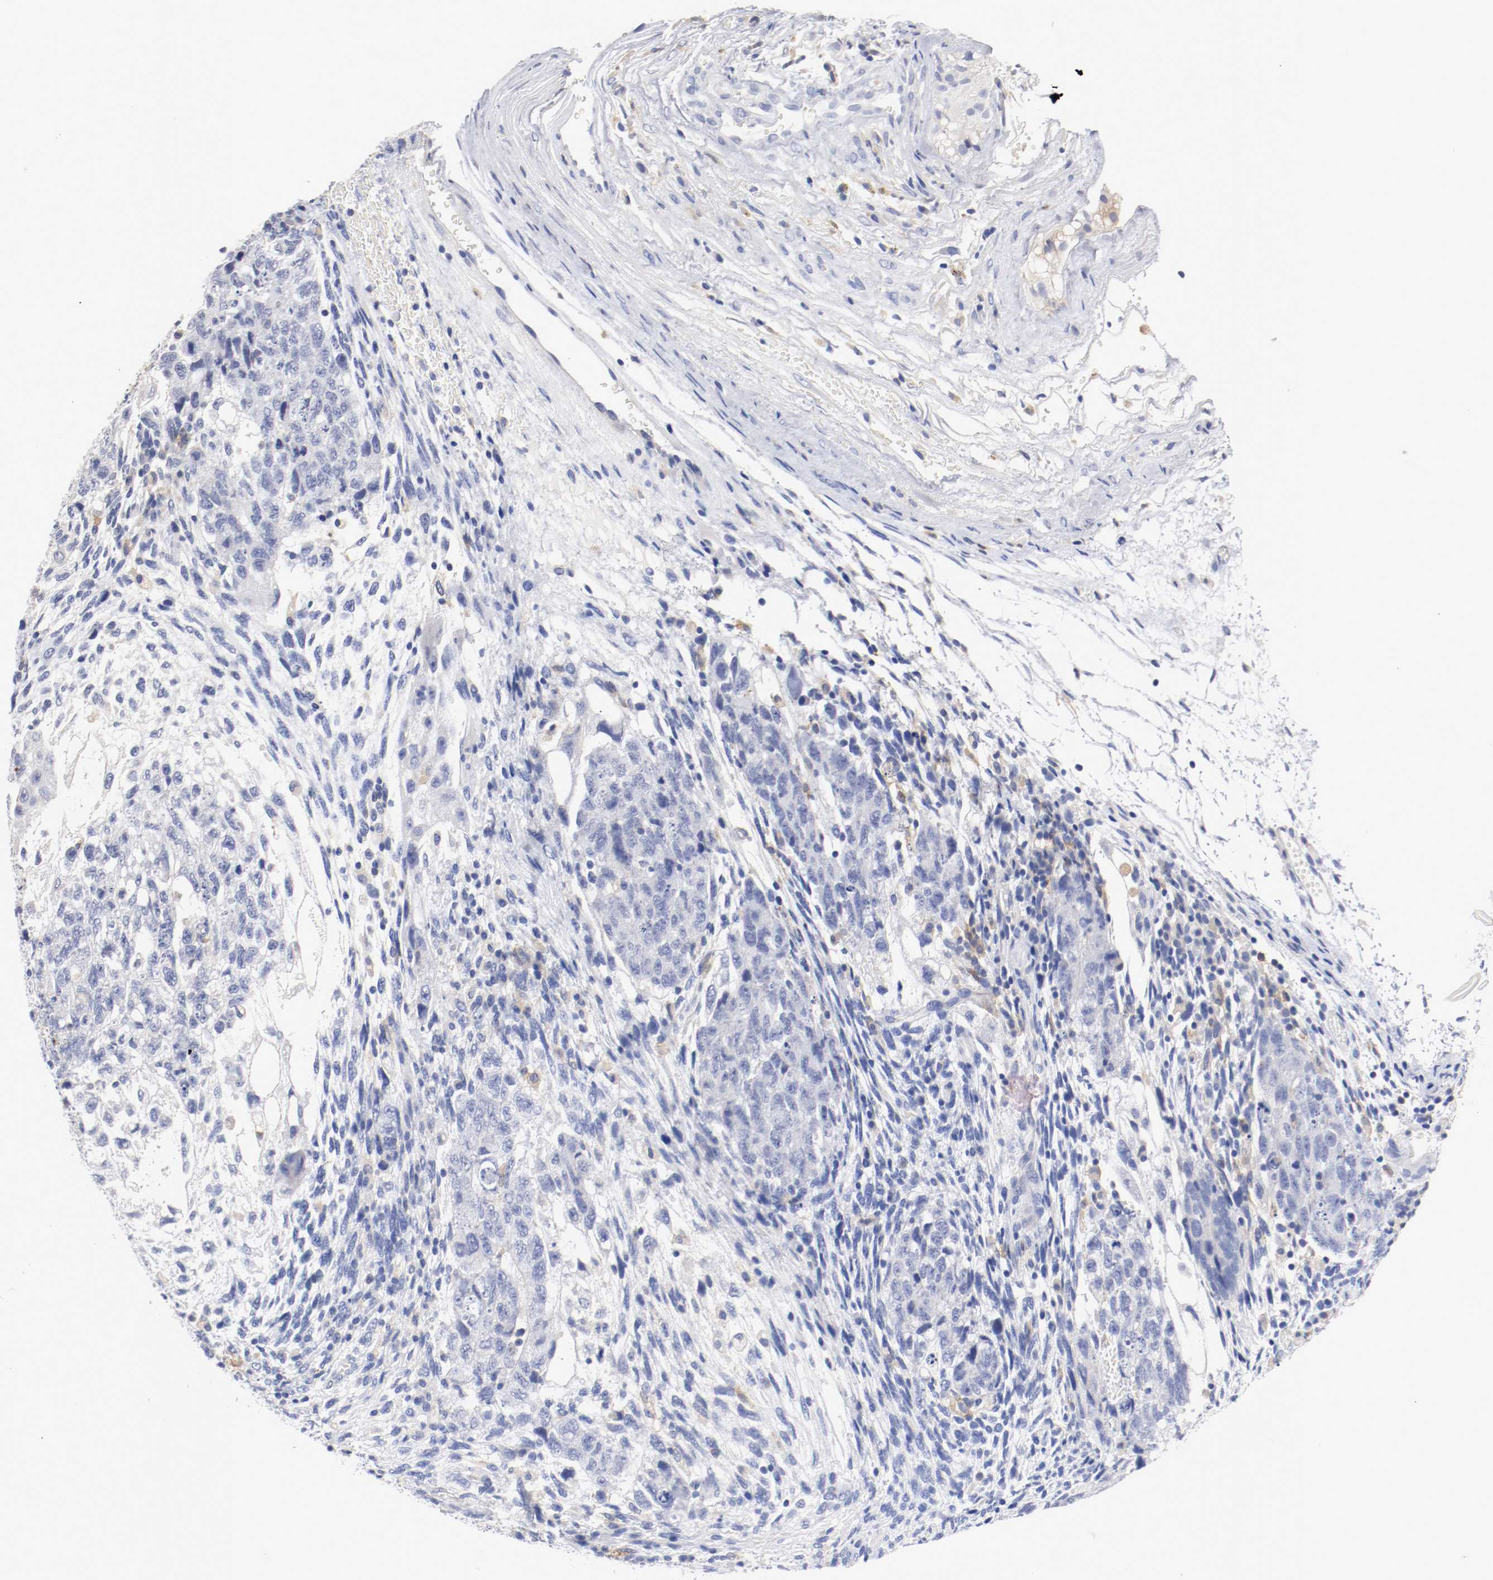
{"staining": {"intensity": "negative", "quantity": "none", "location": "none"}, "tissue": "testis cancer", "cell_type": "Tumor cells", "image_type": "cancer", "snomed": [{"axis": "morphology", "description": "Normal tissue, NOS"}, {"axis": "morphology", "description": "Carcinoma, Embryonal, NOS"}, {"axis": "topography", "description": "Testis"}], "caption": "Human embryonal carcinoma (testis) stained for a protein using immunohistochemistry exhibits no staining in tumor cells.", "gene": "FGFBP1", "patient": {"sex": "male", "age": 36}}